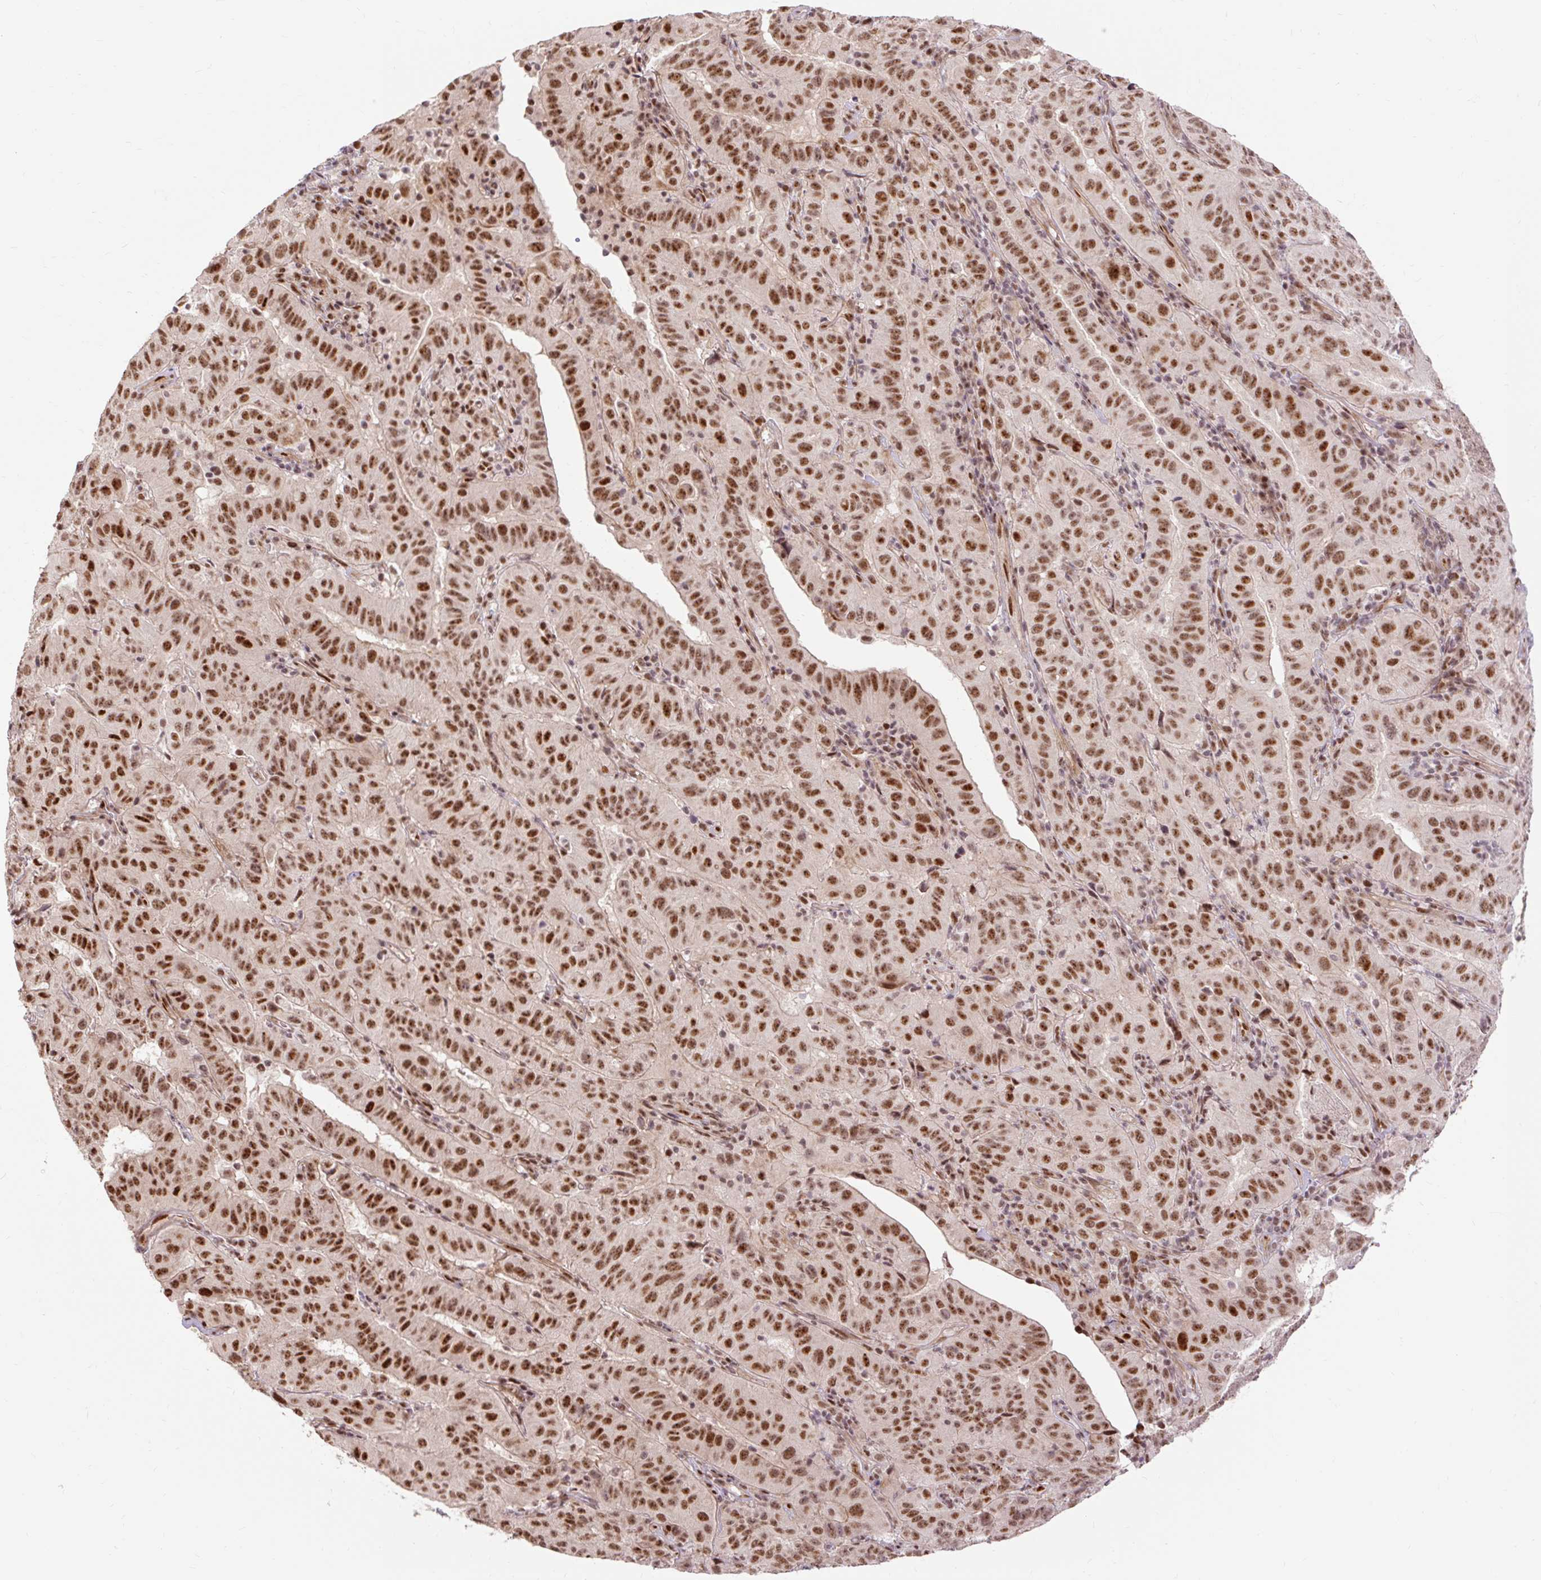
{"staining": {"intensity": "moderate", "quantity": ">75%", "location": "nuclear"}, "tissue": "pancreatic cancer", "cell_type": "Tumor cells", "image_type": "cancer", "snomed": [{"axis": "morphology", "description": "Adenocarcinoma, NOS"}, {"axis": "topography", "description": "Pancreas"}], "caption": "This histopathology image exhibits immunohistochemistry (IHC) staining of human pancreatic cancer (adenocarcinoma), with medium moderate nuclear staining in about >75% of tumor cells.", "gene": "MECOM", "patient": {"sex": "male", "age": 63}}